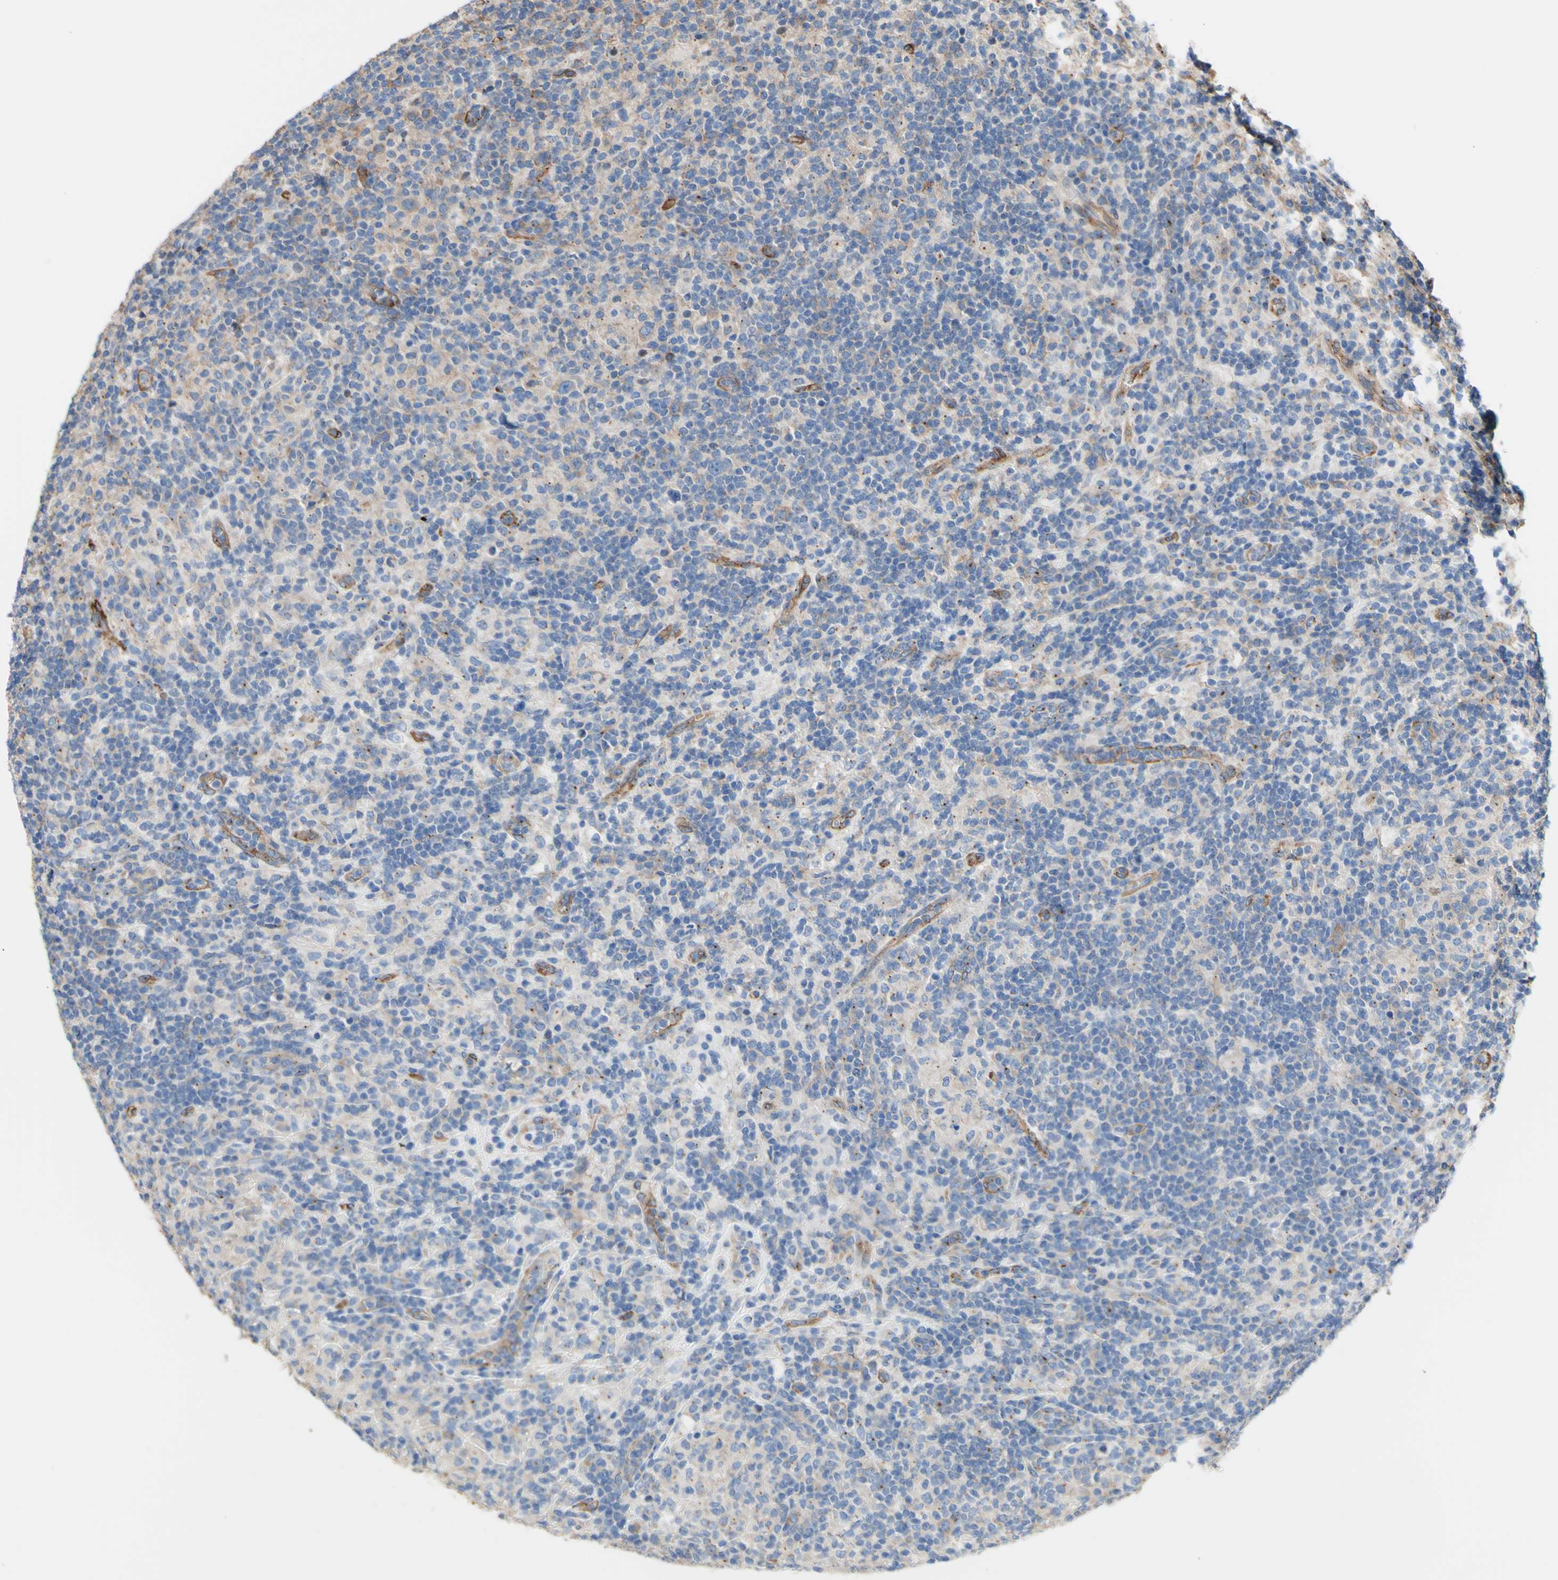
{"staining": {"intensity": "weak", "quantity": ">75%", "location": "cytoplasmic/membranous"}, "tissue": "lymphoma", "cell_type": "Tumor cells", "image_type": "cancer", "snomed": [{"axis": "morphology", "description": "Hodgkin's disease, NOS"}, {"axis": "topography", "description": "Lymph node"}], "caption": "Human Hodgkin's disease stained with a brown dye shows weak cytoplasmic/membranous positive staining in approximately >75% of tumor cells.", "gene": "LRIG3", "patient": {"sex": "male", "age": 70}}